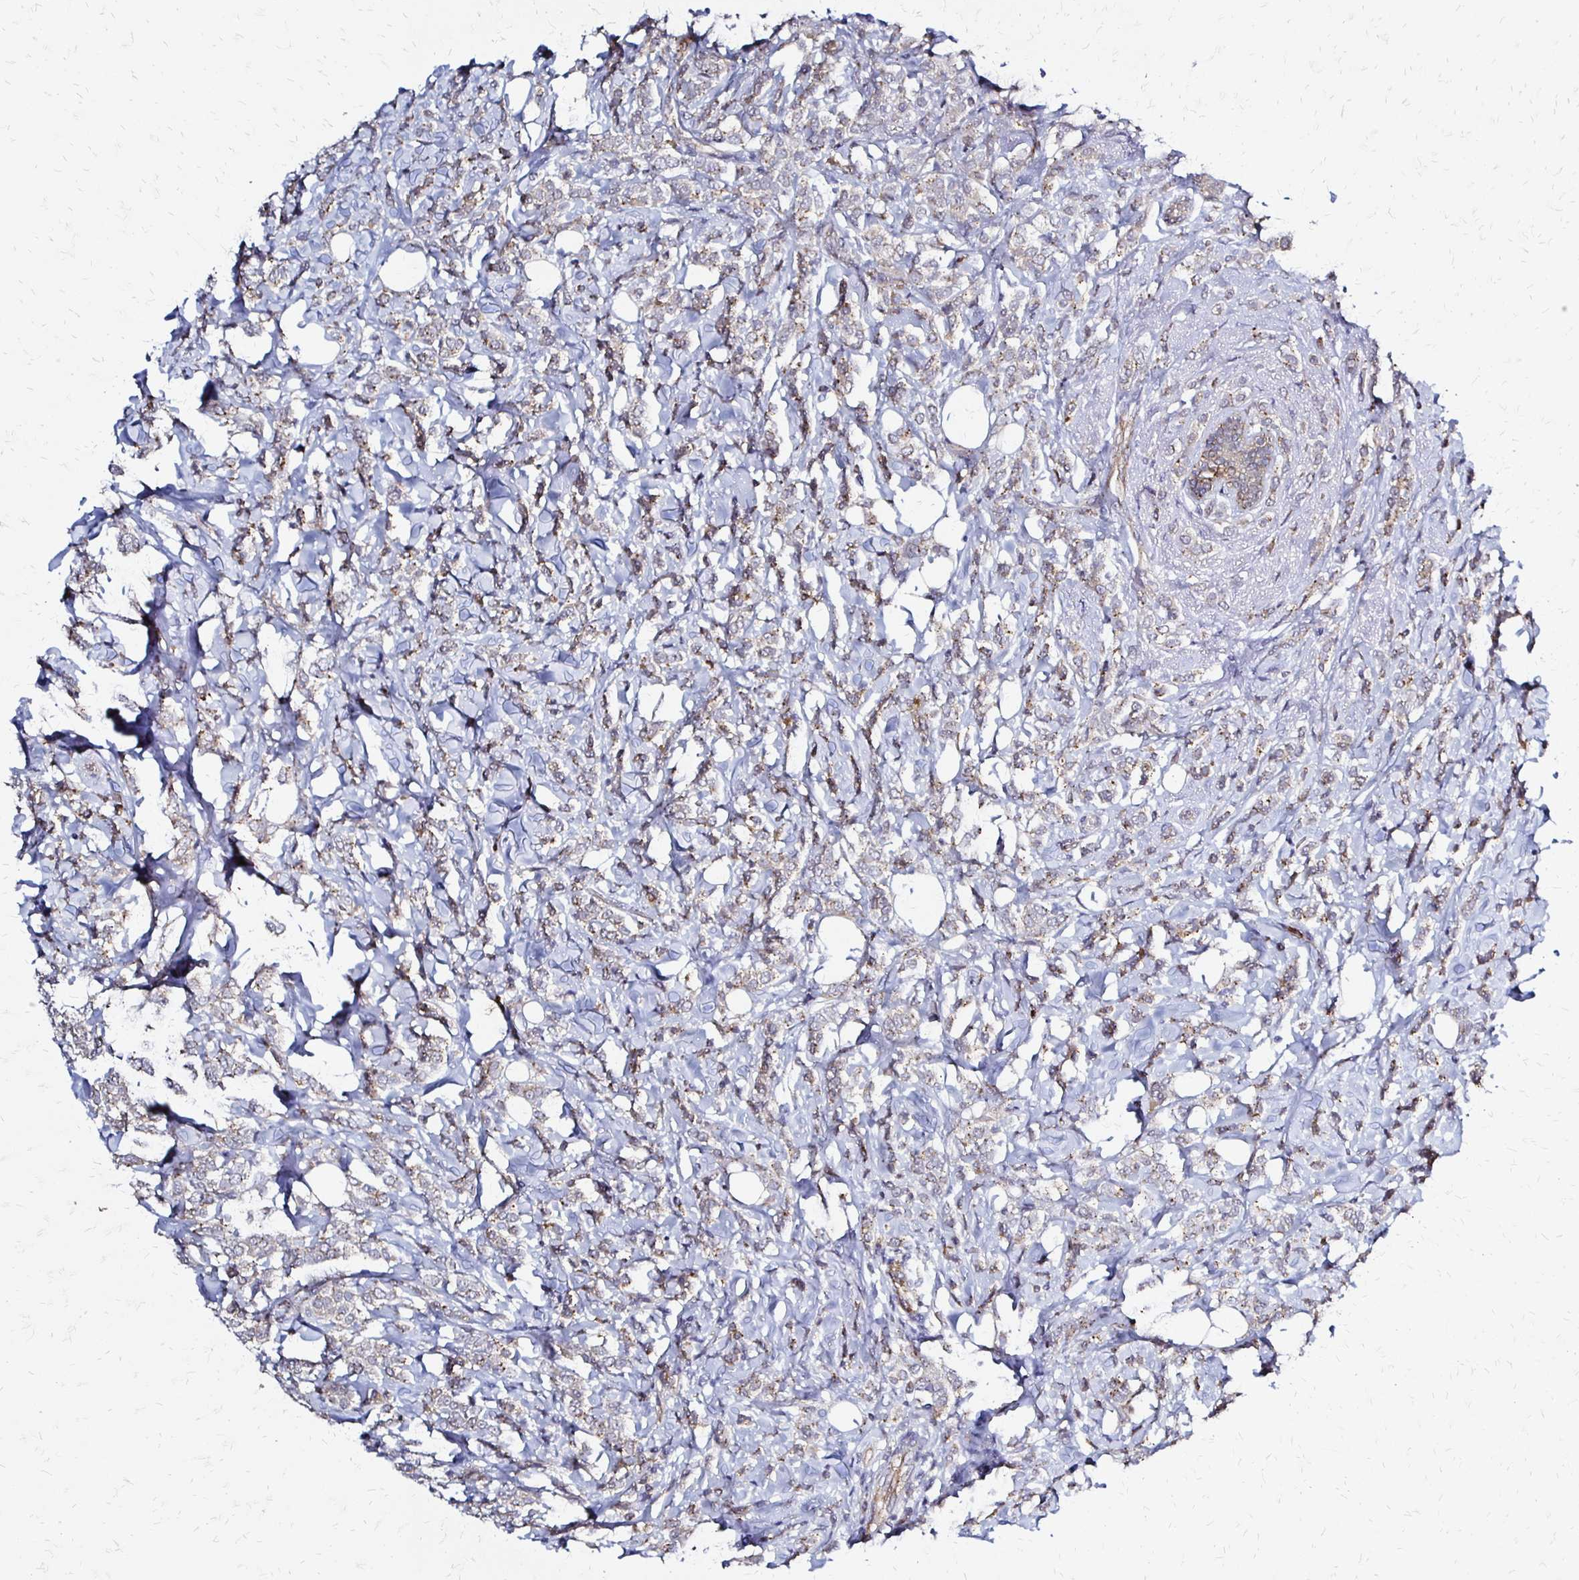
{"staining": {"intensity": "weak", "quantity": "<25%", "location": "cytoplasmic/membranous"}, "tissue": "breast cancer", "cell_type": "Tumor cells", "image_type": "cancer", "snomed": [{"axis": "morphology", "description": "Lobular carcinoma"}, {"axis": "topography", "description": "Breast"}], "caption": "Lobular carcinoma (breast) was stained to show a protein in brown. There is no significant expression in tumor cells. (DAB (3,3'-diaminobenzidine) immunohistochemistry (IHC) visualized using brightfield microscopy, high magnification).", "gene": "SLC9A9", "patient": {"sex": "female", "age": 49}}